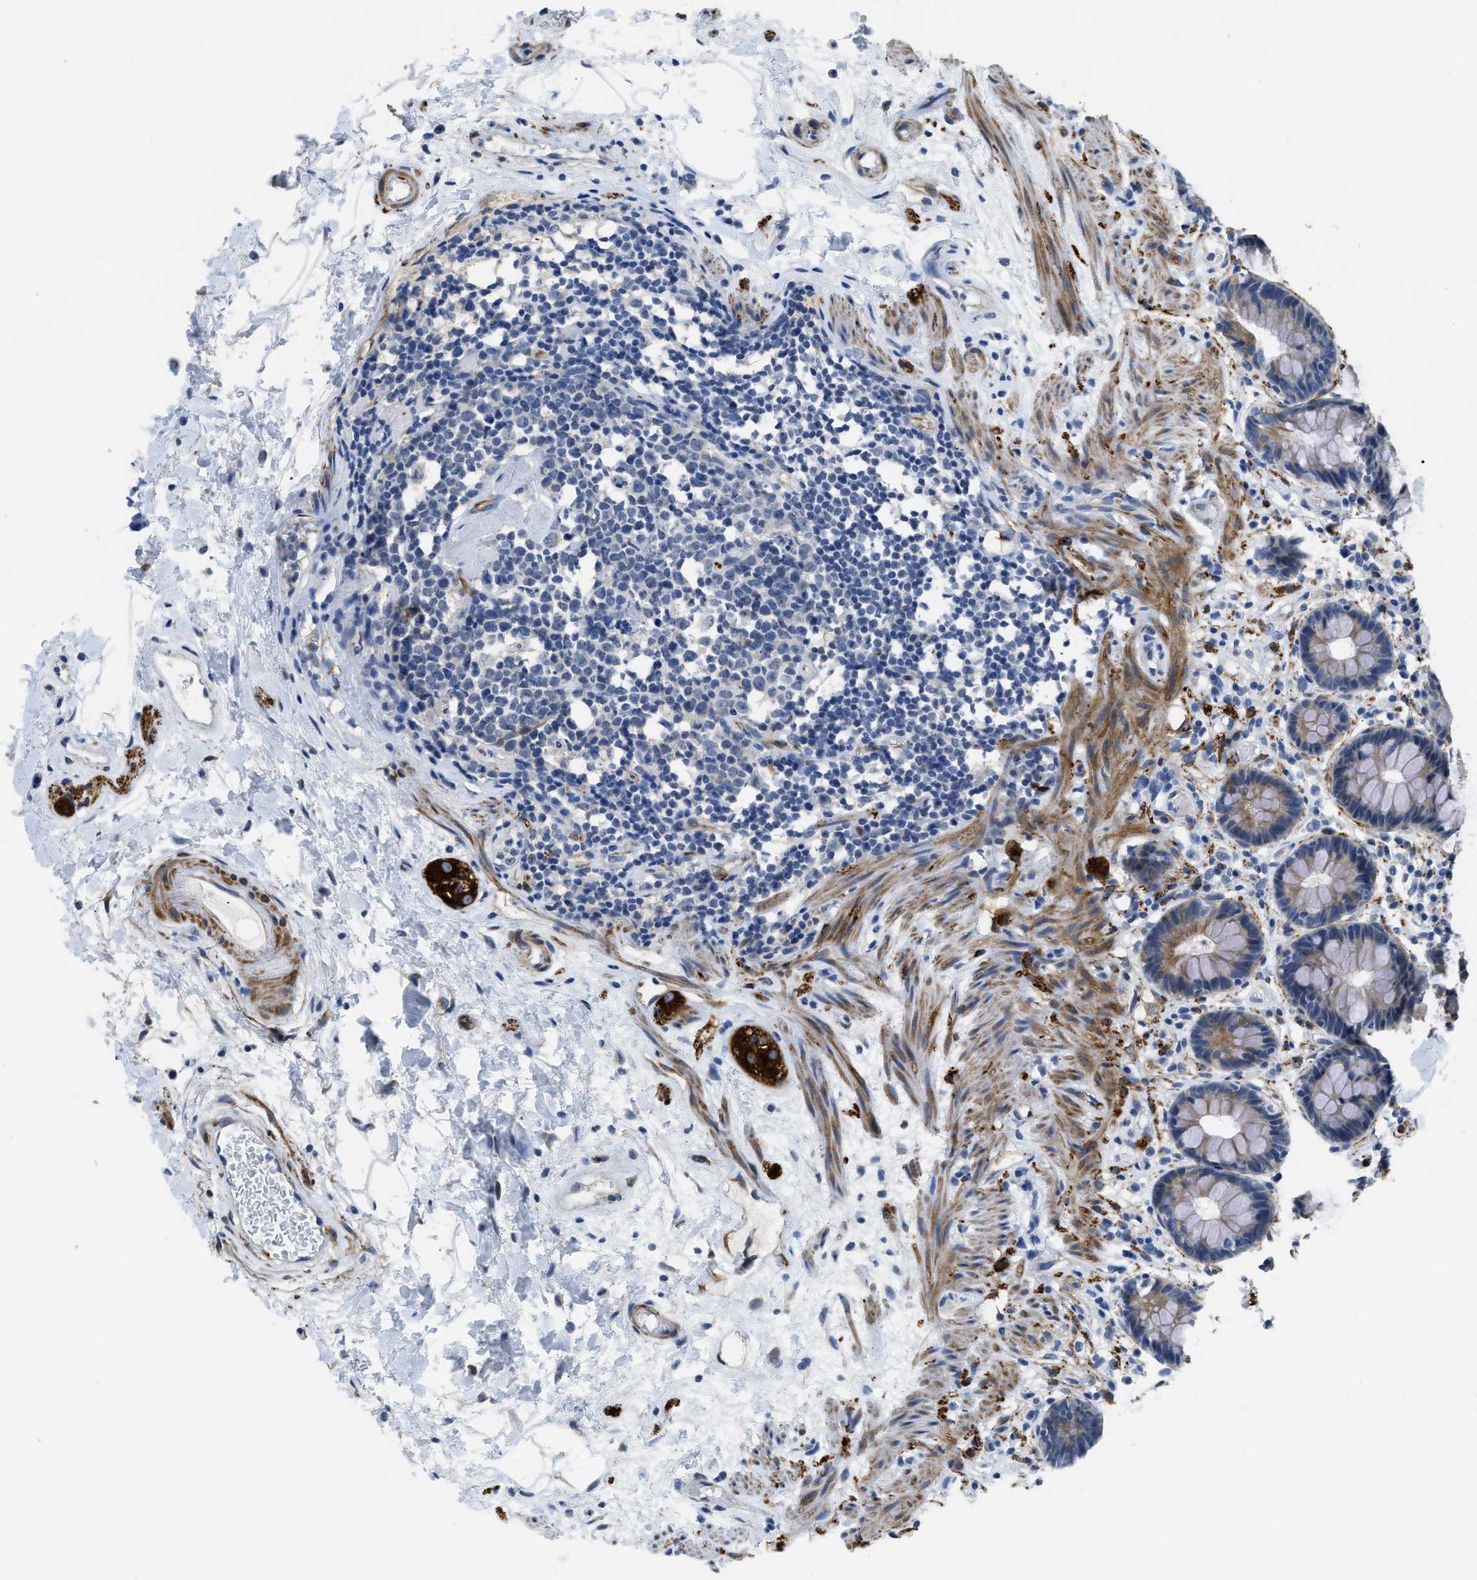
{"staining": {"intensity": "weak", "quantity": "25%-75%", "location": "cytoplasmic/membranous"}, "tissue": "rectum", "cell_type": "Glandular cells", "image_type": "normal", "snomed": [{"axis": "morphology", "description": "Normal tissue, NOS"}, {"axis": "topography", "description": "Rectum"}], "caption": "Rectum stained with a brown dye reveals weak cytoplasmic/membranous positive expression in approximately 25%-75% of glandular cells.", "gene": "ZSWIM5", "patient": {"sex": "male", "age": 64}}